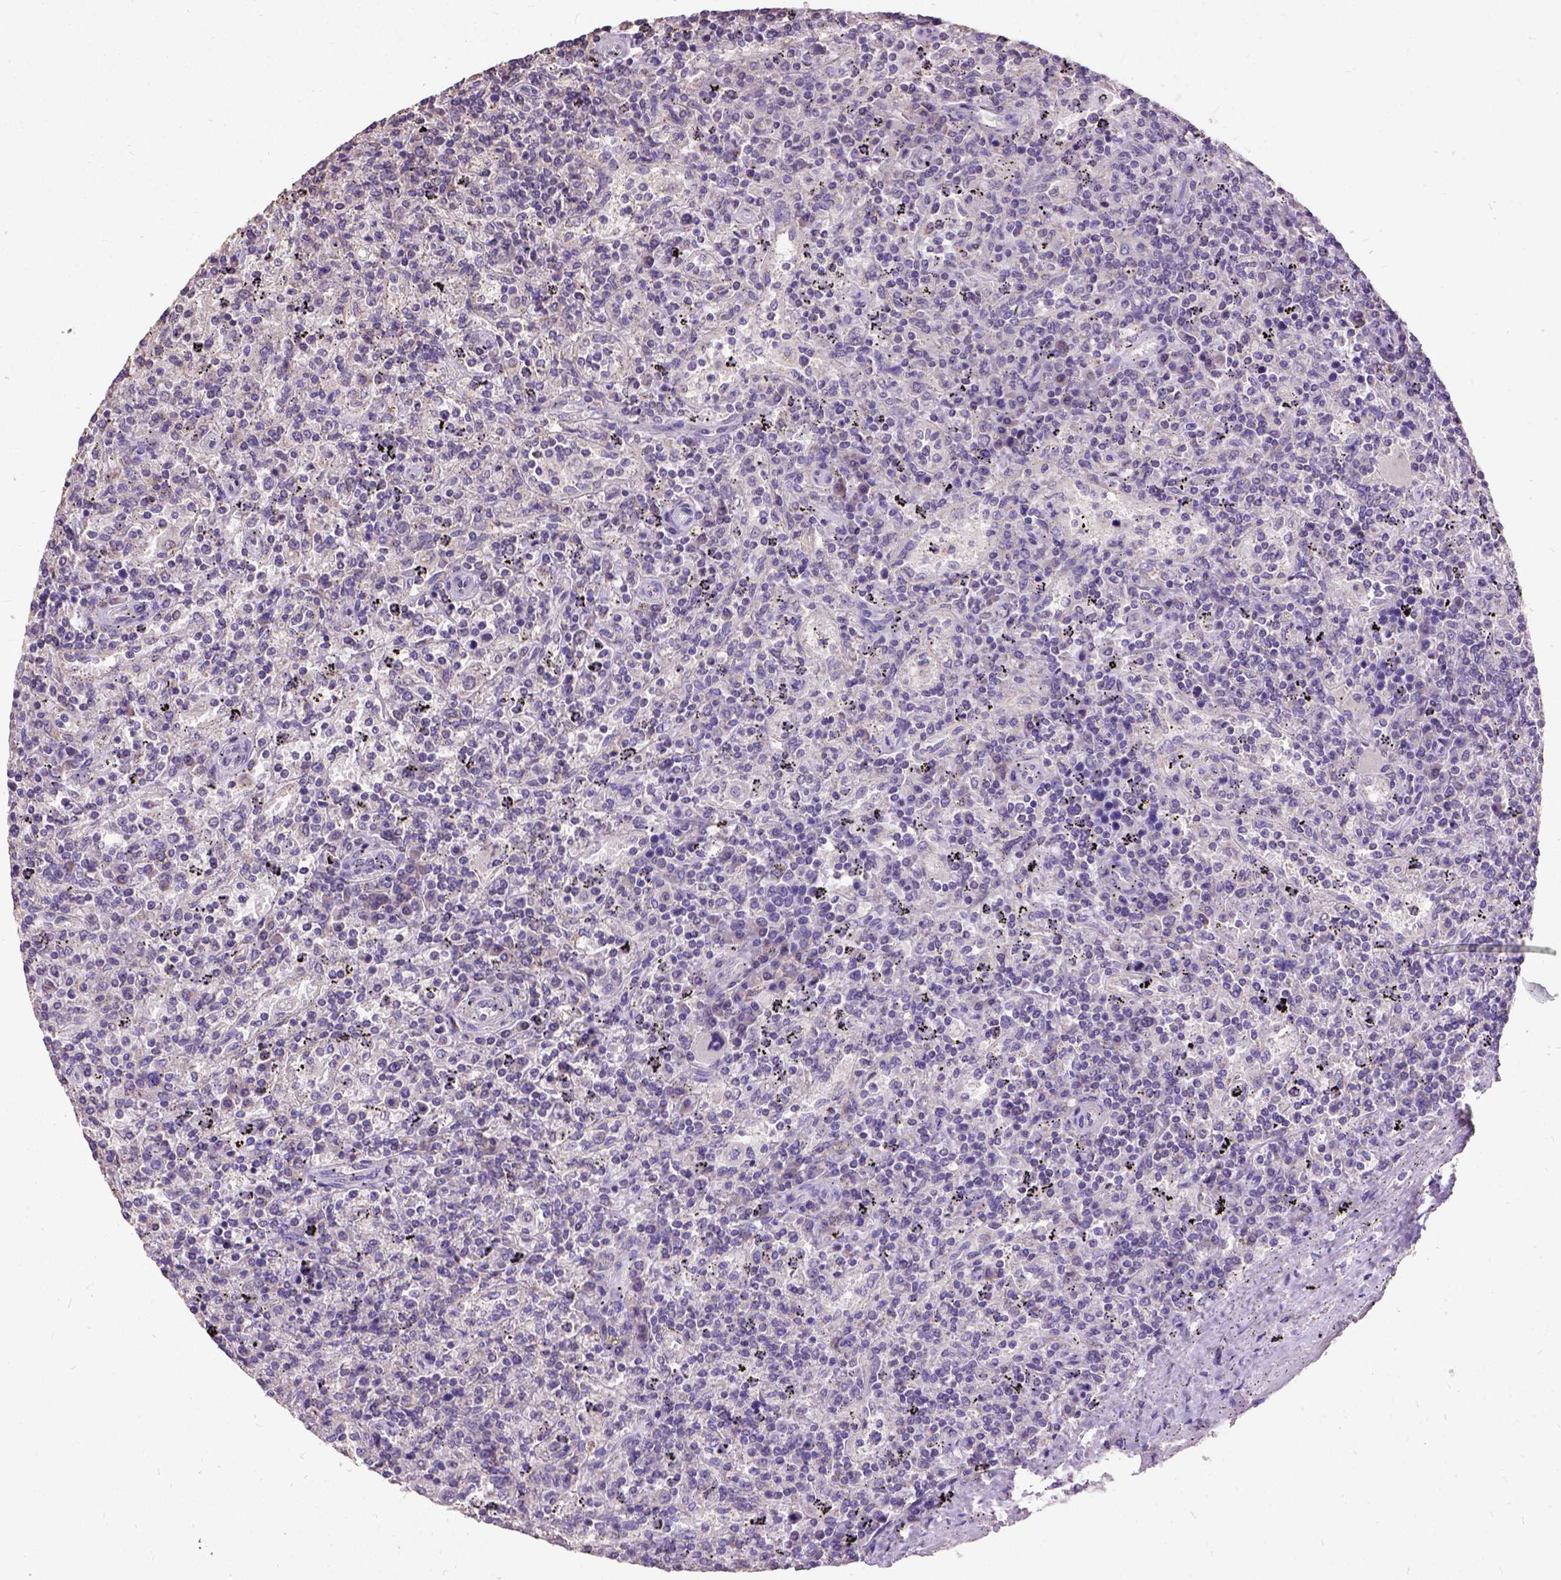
{"staining": {"intensity": "negative", "quantity": "none", "location": "none"}, "tissue": "lymphoma", "cell_type": "Tumor cells", "image_type": "cancer", "snomed": [{"axis": "morphology", "description": "Malignant lymphoma, non-Hodgkin's type, Low grade"}, {"axis": "topography", "description": "Spleen"}], "caption": "Micrograph shows no protein expression in tumor cells of low-grade malignant lymphoma, non-Hodgkin's type tissue. The staining is performed using DAB (3,3'-diaminobenzidine) brown chromogen with nuclei counter-stained in using hematoxylin.", "gene": "DQX1", "patient": {"sex": "male", "age": 62}}